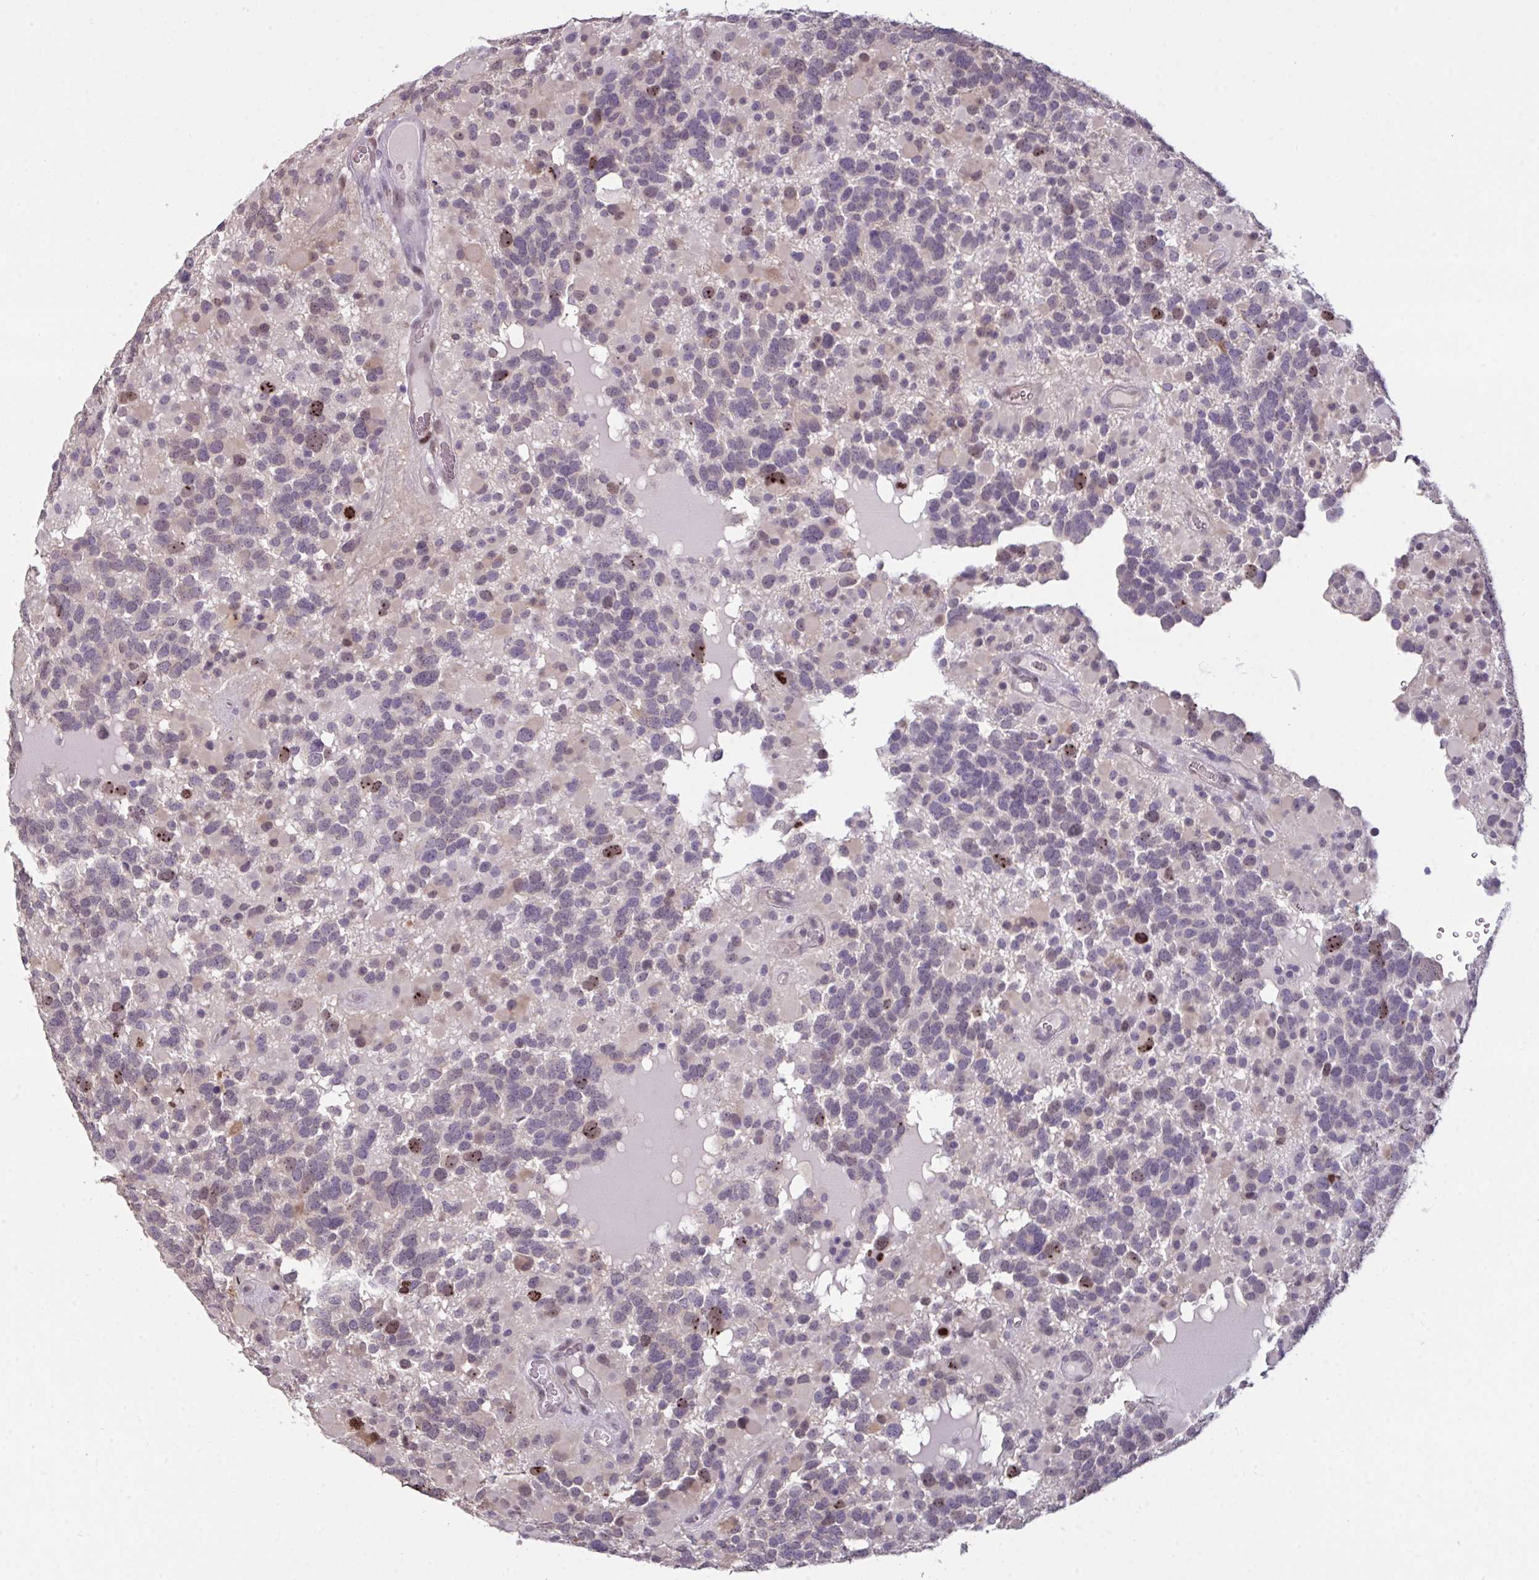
{"staining": {"intensity": "strong", "quantity": "<25%", "location": "nuclear"}, "tissue": "glioma", "cell_type": "Tumor cells", "image_type": "cancer", "snomed": [{"axis": "morphology", "description": "Glioma, malignant, High grade"}, {"axis": "topography", "description": "Brain"}], "caption": "A high-resolution micrograph shows IHC staining of glioma, which exhibits strong nuclear expression in about <25% of tumor cells.", "gene": "SETD7", "patient": {"sex": "female", "age": 40}}